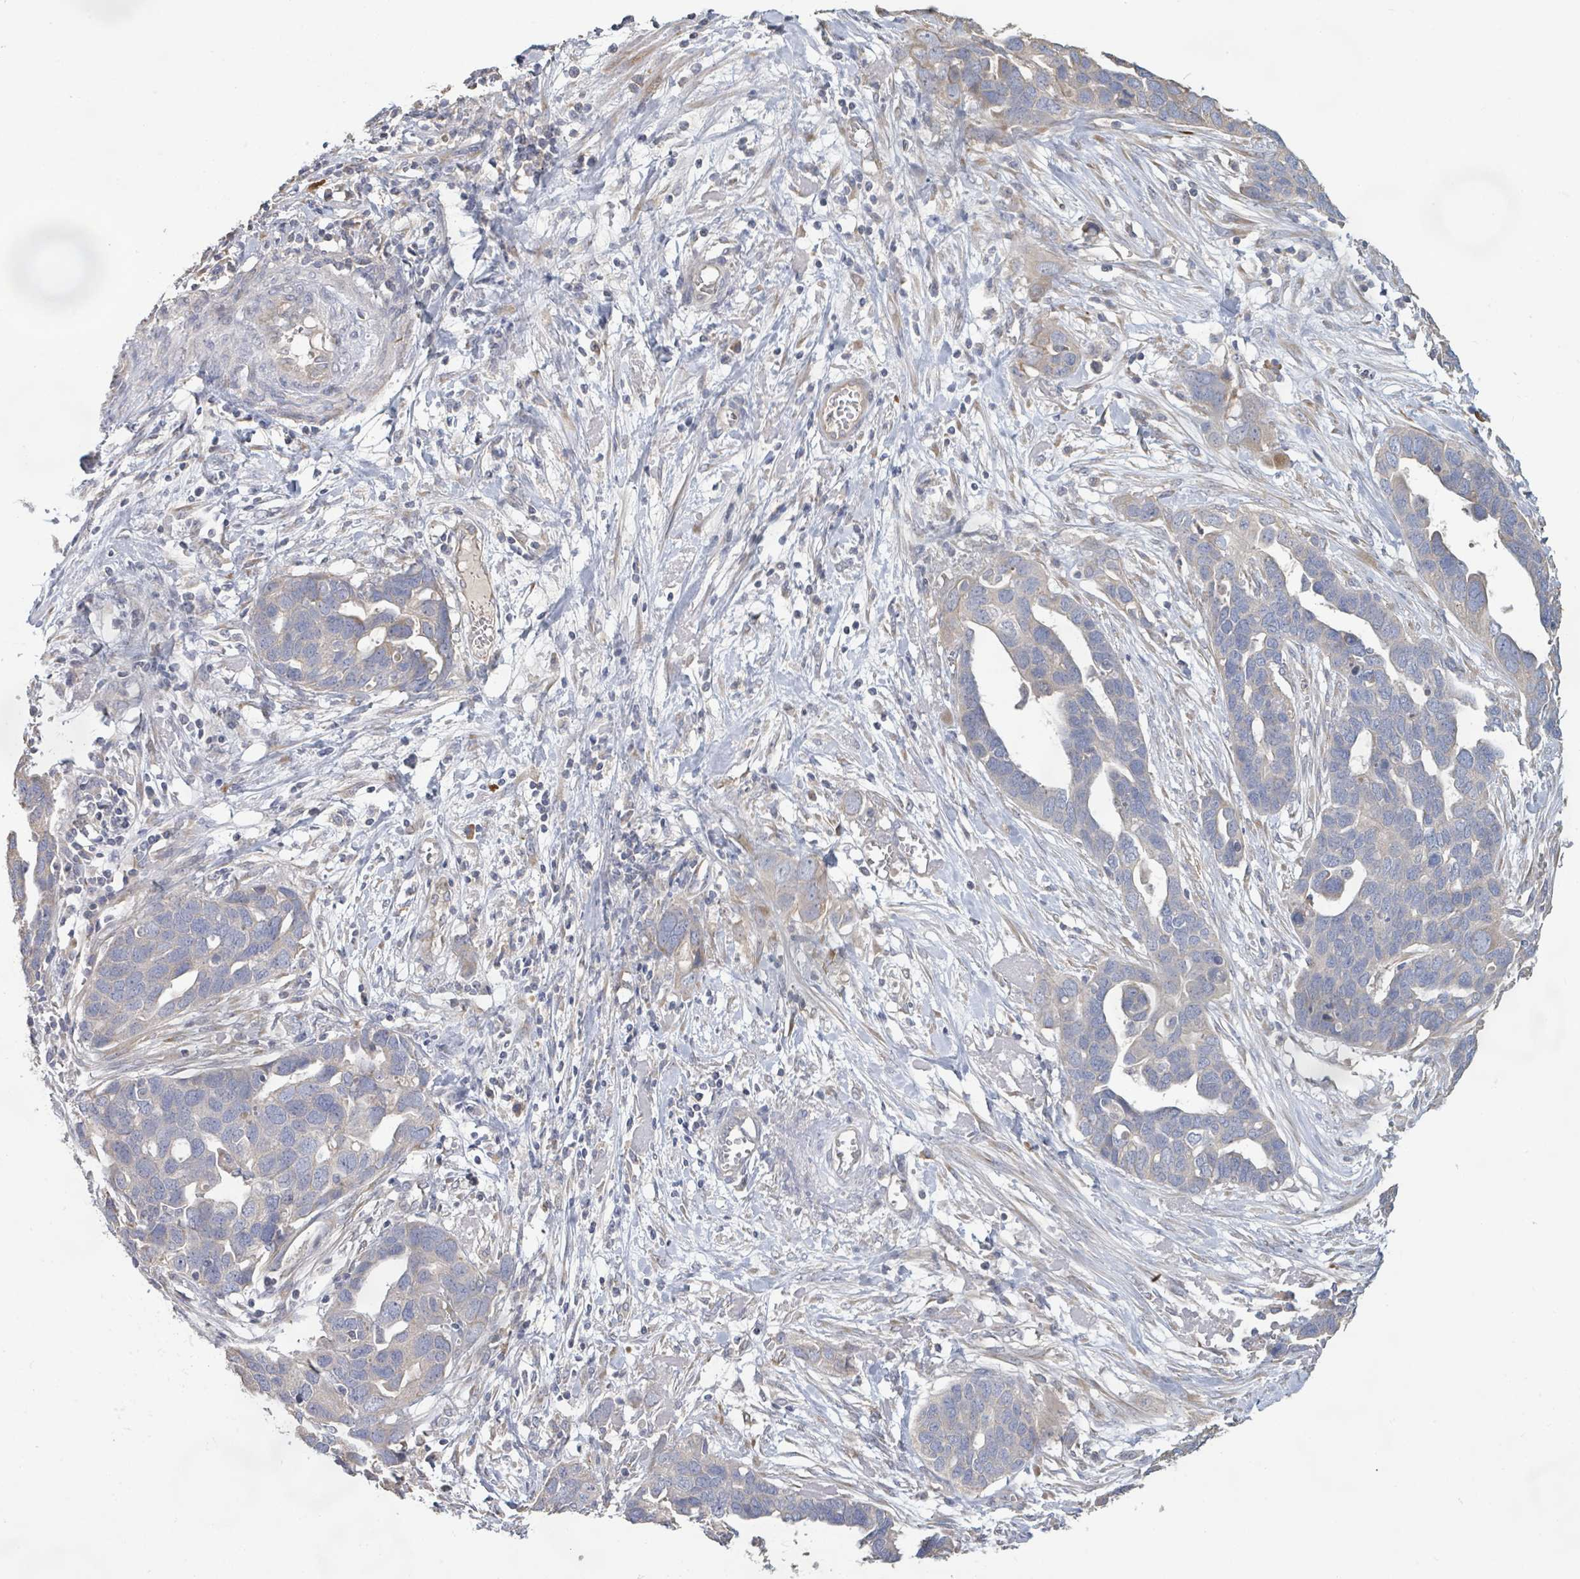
{"staining": {"intensity": "weak", "quantity": "<25%", "location": "cytoplasmic/membranous"}, "tissue": "ovarian cancer", "cell_type": "Tumor cells", "image_type": "cancer", "snomed": [{"axis": "morphology", "description": "Cystadenocarcinoma, serous, NOS"}, {"axis": "topography", "description": "Ovary"}], "caption": "Ovarian cancer (serous cystadenocarcinoma) was stained to show a protein in brown. There is no significant expression in tumor cells.", "gene": "KCNS2", "patient": {"sex": "female", "age": 54}}